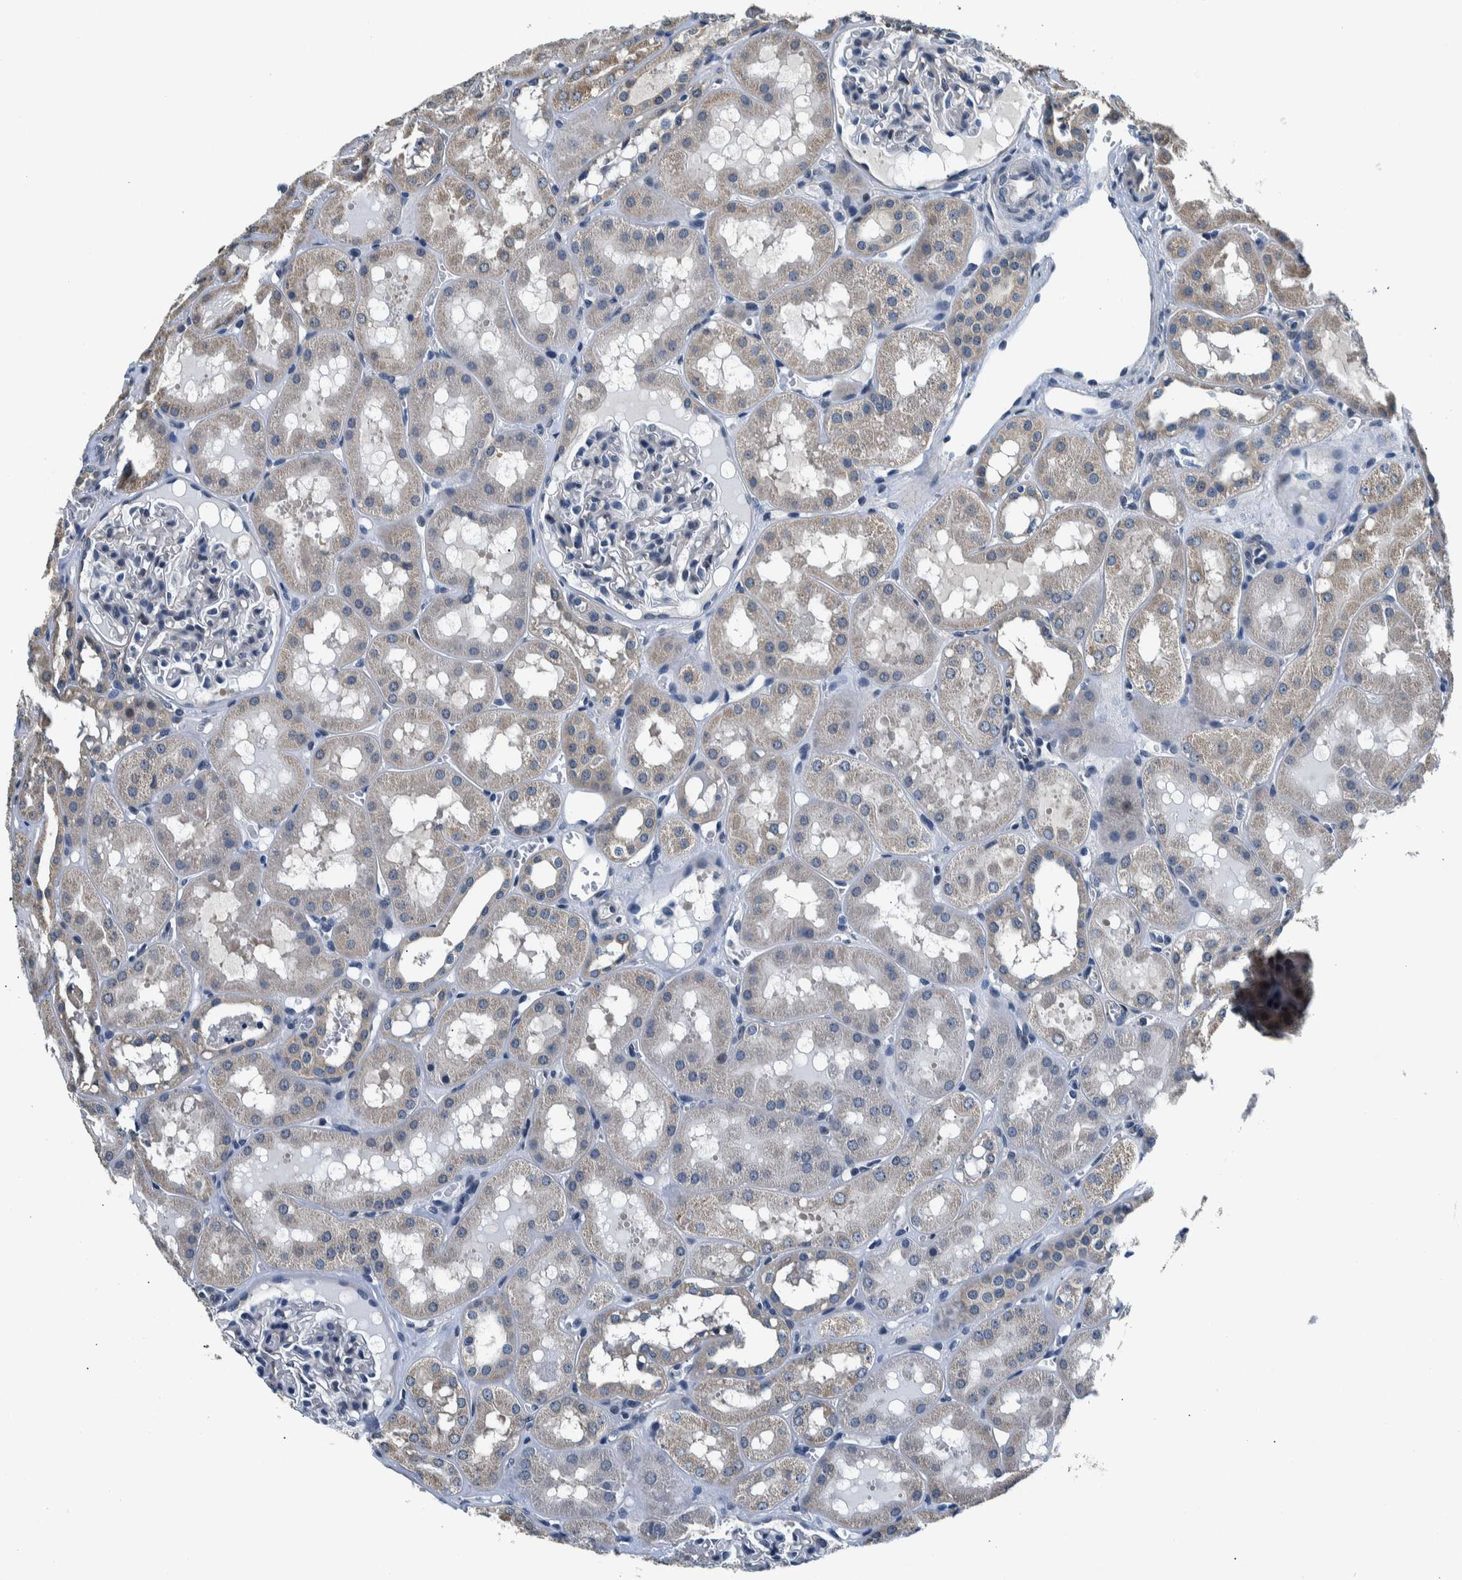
{"staining": {"intensity": "negative", "quantity": "none", "location": "none"}, "tissue": "kidney", "cell_type": "Cells in glomeruli", "image_type": "normal", "snomed": [{"axis": "morphology", "description": "Normal tissue, NOS"}, {"axis": "topography", "description": "Kidney"}, {"axis": "topography", "description": "Urinary bladder"}], "caption": "The photomicrograph exhibits no significant positivity in cells in glomeruli of kidney.", "gene": "NIBAN2", "patient": {"sex": "male", "age": 16}}